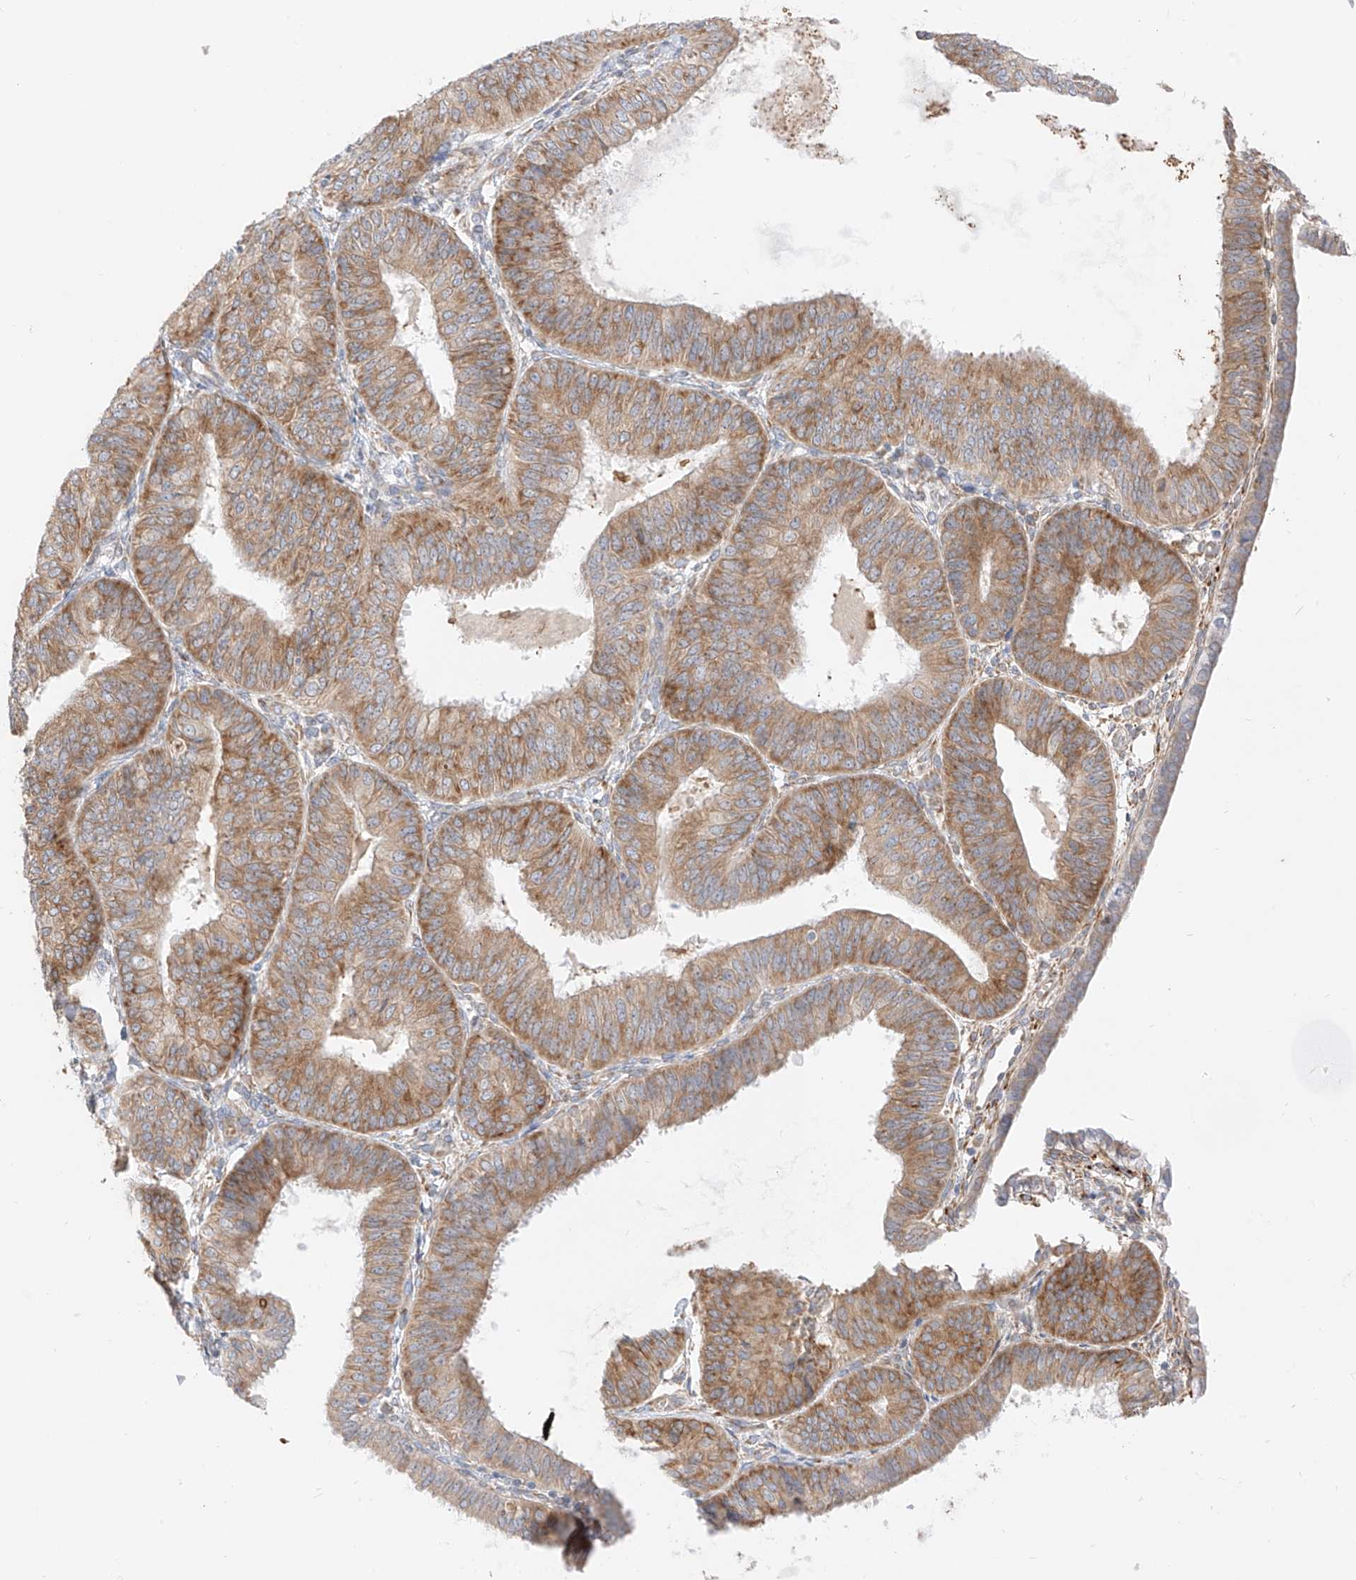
{"staining": {"intensity": "moderate", "quantity": "25%-75%", "location": "cytoplasmic/membranous"}, "tissue": "endometrial cancer", "cell_type": "Tumor cells", "image_type": "cancer", "snomed": [{"axis": "morphology", "description": "Adenocarcinoma, NOS"}, {"axis": "topography", "description": "Endometrium"}], "caption": "High-magnification brightfield microscopy of endometrial adenocarcinoma stained with DAB (brown) and counterstained with hematoxylin (blue). tumor cells exhibit moderate cytoplasmic/membranous expression is appreciated in approximately25%-75% of cells.", "gene": "STT3A", "patient": {"sex": "female", "age": 58}}